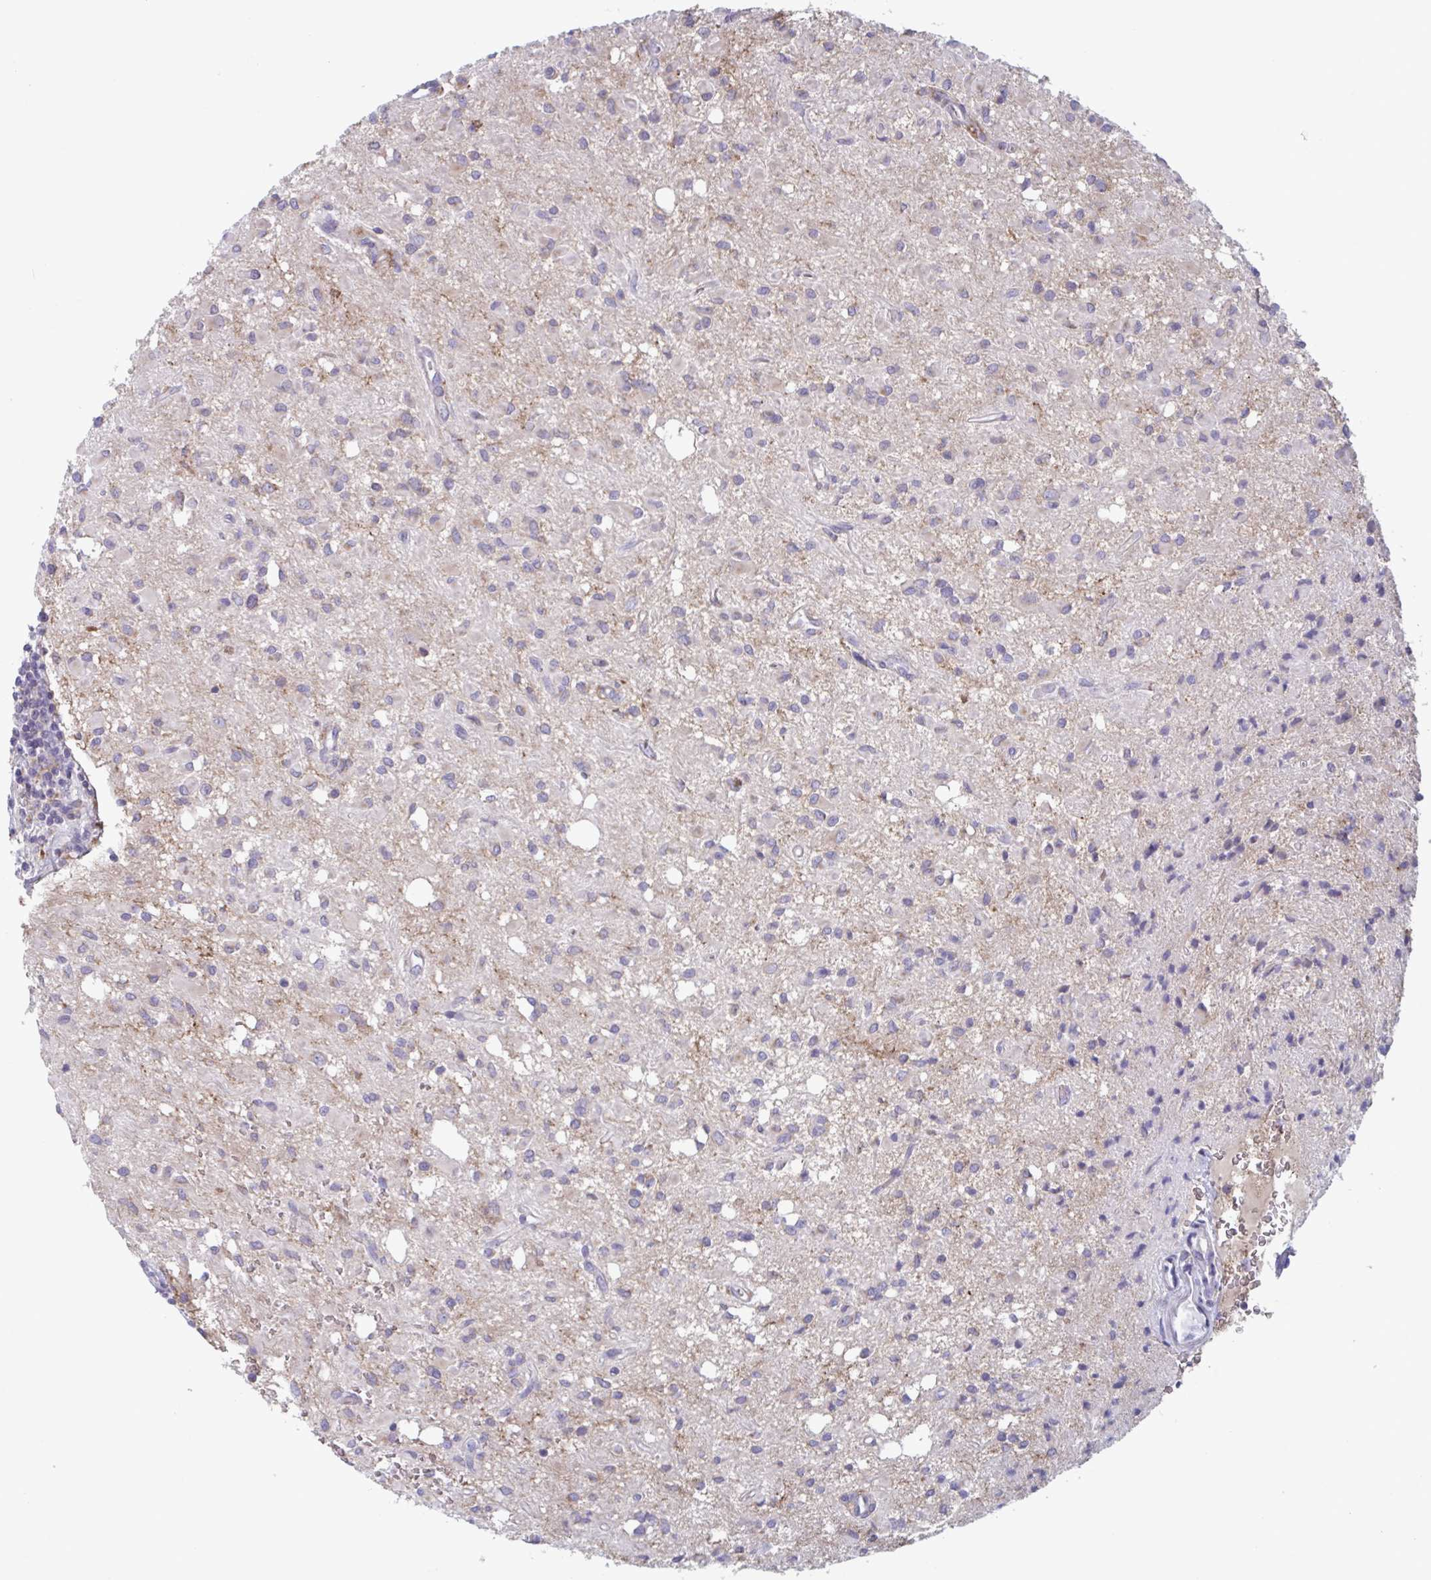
{"staining": {"intensity": "negative", "quantity": "none", "location": "none"}, "tissue": "glioma", "cell_type": "Tumor cells", "image_type": "cancer", "snomed": [{"axis": "morphology", "description": "Glioma, malignant, Low grade"}, {"axis": "topography", "description": "Brain"}], "caption": "This is an immunohistochemistry micrograph of human glioma. There is no expression in tumor cells.", "gene": "NIPSNAP1", "patient": {"sex": "female", "age": 33}}